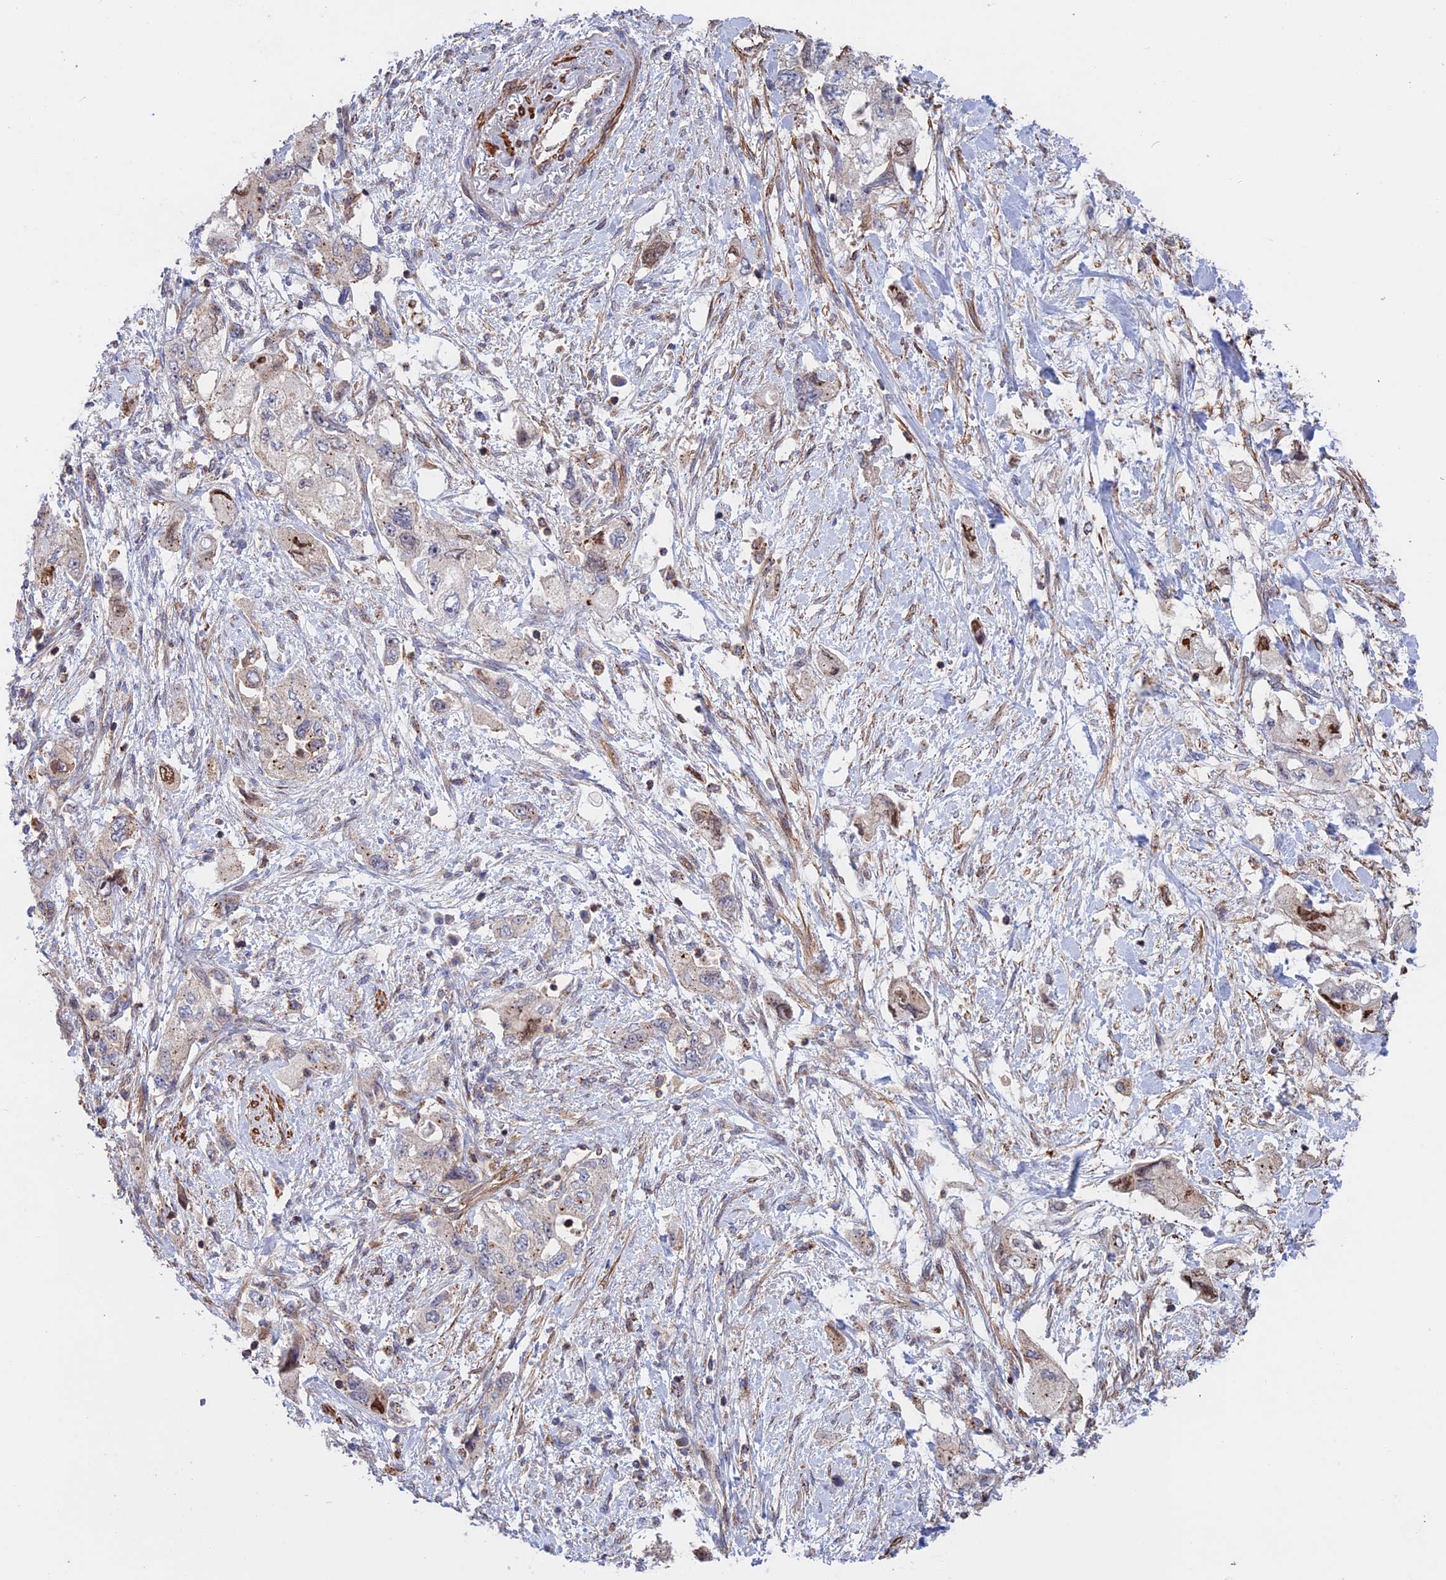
{"staining": {"intensity": "negative", "quantity": "none", "location": "none"}, "tissue": "pancreatic cancer", "cell_type": "Tumor cells", "image_type": "cancer", "snomed": [{"axis": "morphology", "description": "Adenocarcinoma, NOS"}, {"axis": "topography", "description": "Pancreas"}], "caption": "This is an immunohistochemistry histopathology image of human pancreatic adenocarcinoma. There is no expression in tumor cells.", "gene": "LYPD5", "patient": {"sex": "female", "age": 73}}